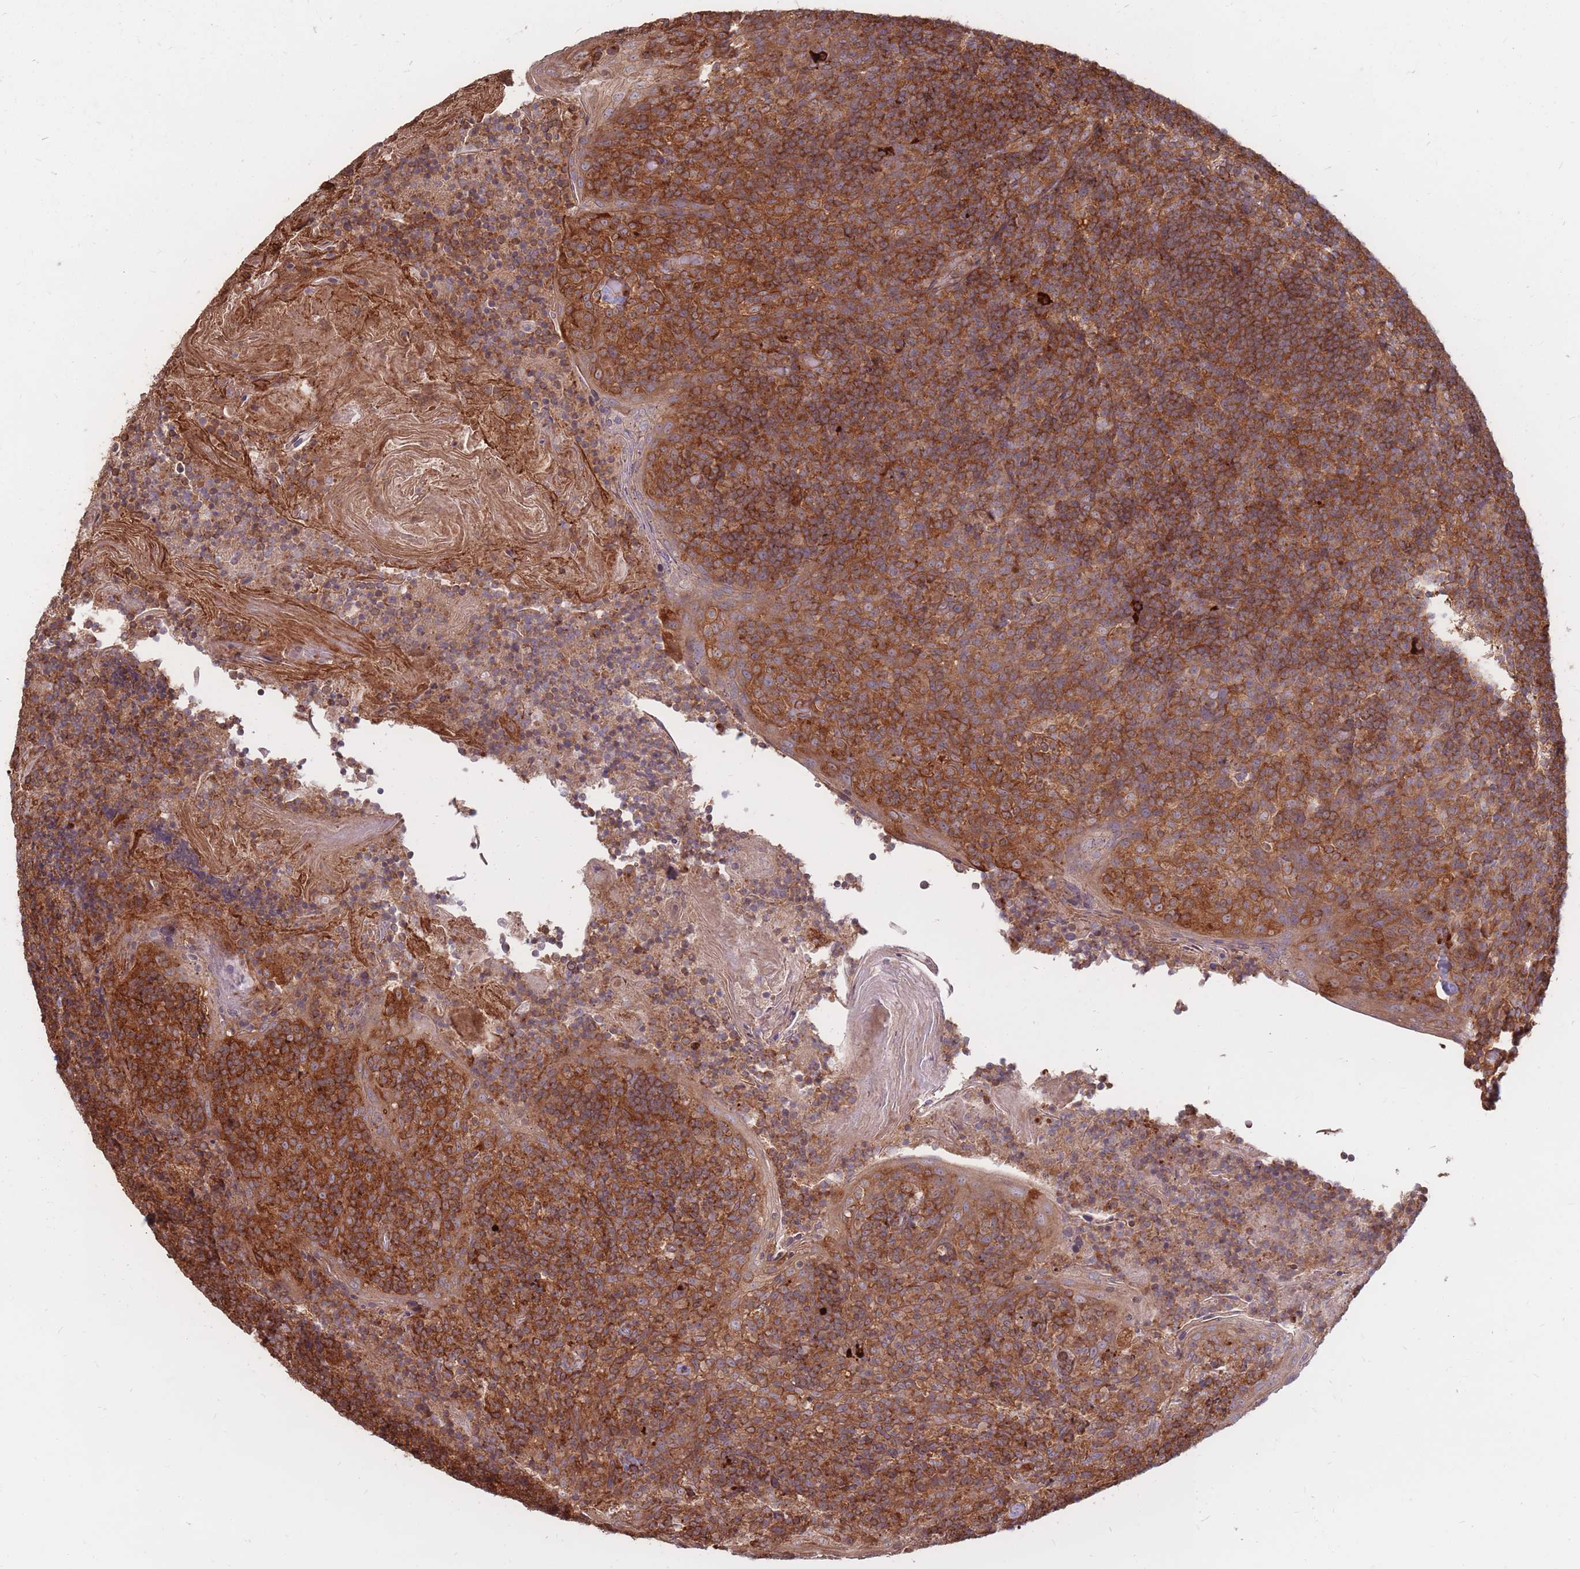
{"staining": {"intensity": "strong", "quantity": ">75%", "location": "cytoplasmic/membranous"}, "tissue": "tonsil", "cell_type": "Germinal center cells", "image_type": "normal", "snomed": [{"axis": "morphology", "description": "Normal tissue, NOS"}, {"axis": "topography", "description": "Tonsil"}], "caption": "About >75% of germinal center cells in benign human tonsil display strong cytoplasmic/membranous protein expression as visualized by brown immunohistochemical staining.", "gene": "RASSF2", "patient": {"sex": "female", "age": 10}}